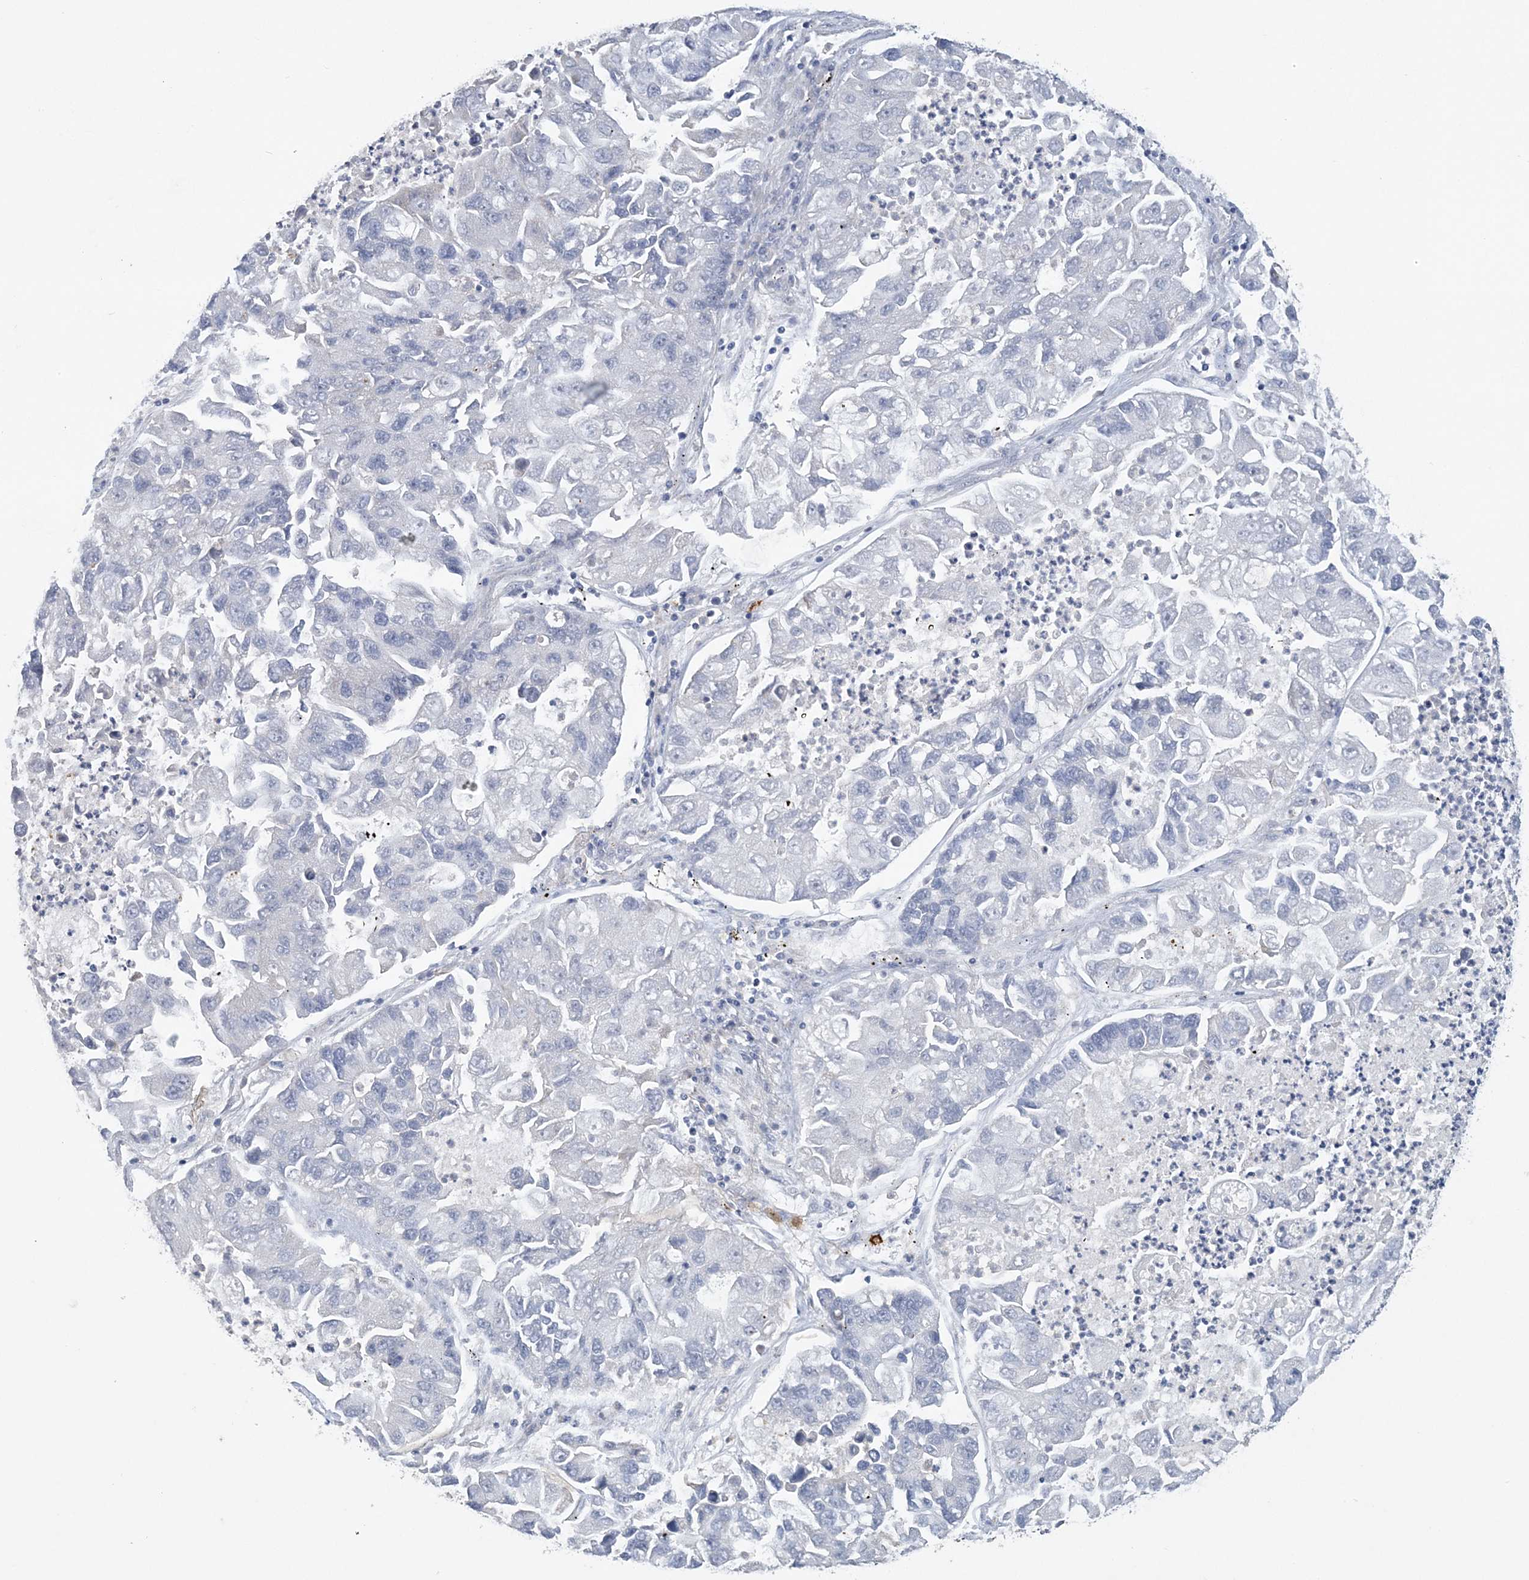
{"staining": {"intensity": "negative", "quantity": "none", "location": "none"}, "tissue": "lung cancer", "cell_type": "Tumor cells", "image_type": "cancer", "snomed": [{"axis": "morphology", "description": "Adenocarcinoma, NOS"}, {"axis": "topography", "description": "Lung"}], "caption": "There is no significant staining in tumor cells of lung cancer (adenocarcinoma).", "gene": "ZBTB7A", "patient": {"sex": "female", "age": 51}}